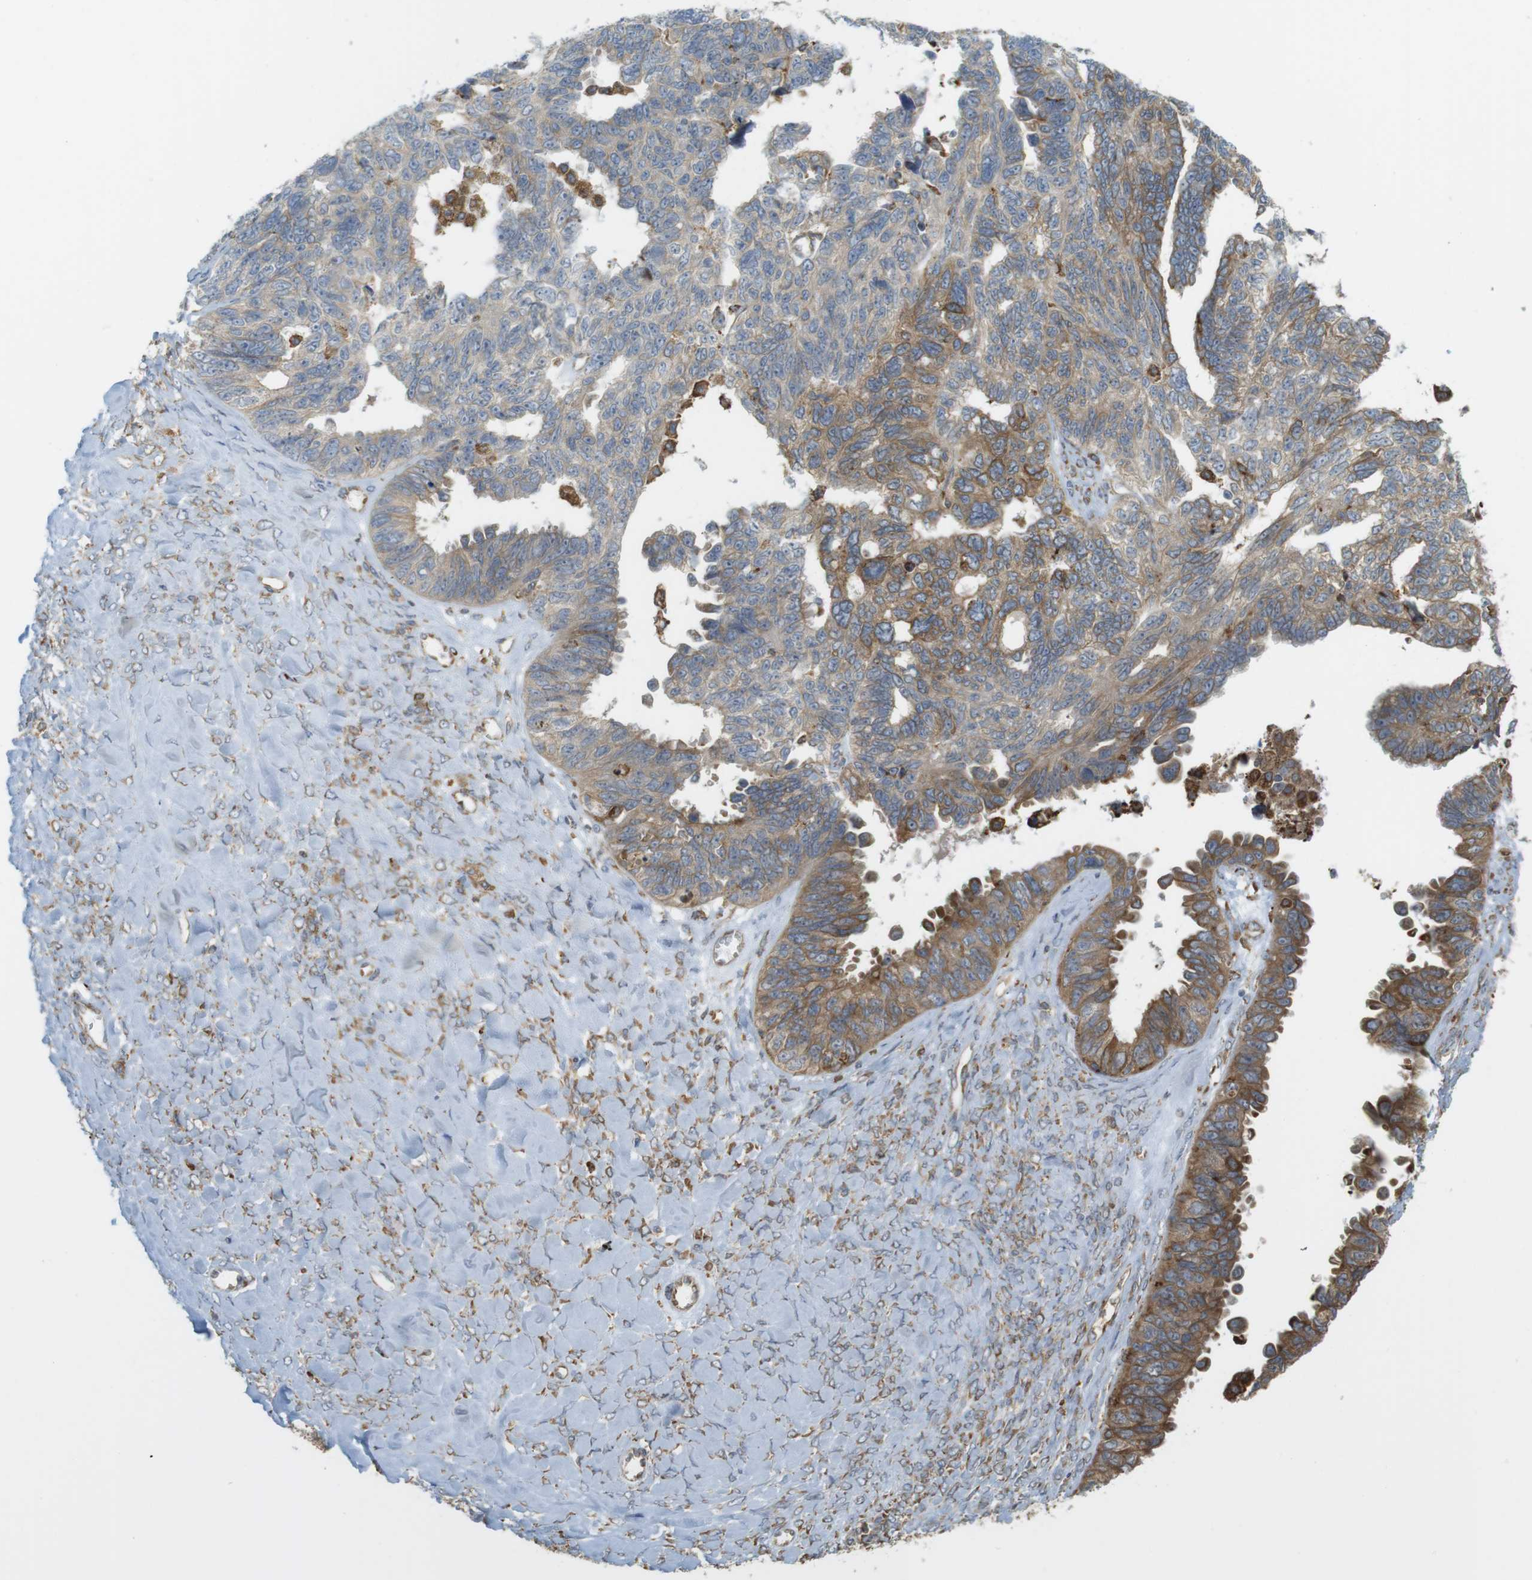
{"staining": {"intensity": "weak", "quantity": "25%-75%", "location": "cytoplasmic/membranous"}, "tissue": "ovarian cancer", "cell_type": "Tumor cells", "image_type": "cancer", "snomed": [{"axis": "morphology", "description": "Cystadenocarcinoma, serous, NOS"}, {"axis": "topography", "description": "Ovary"}], "caption": "High-magnification brightfield microscopy of ovarian serous cystadenocarcinoma stained with DAB (brown) and counterstained with hematoxylin (blue). tumor cells exhibit weak cytoplasmic/membranous positivity is appreciated in approximately25%-75% of cells.", "gene": "MBOAT2", "patient": {"sex": "female", "age": 79}}